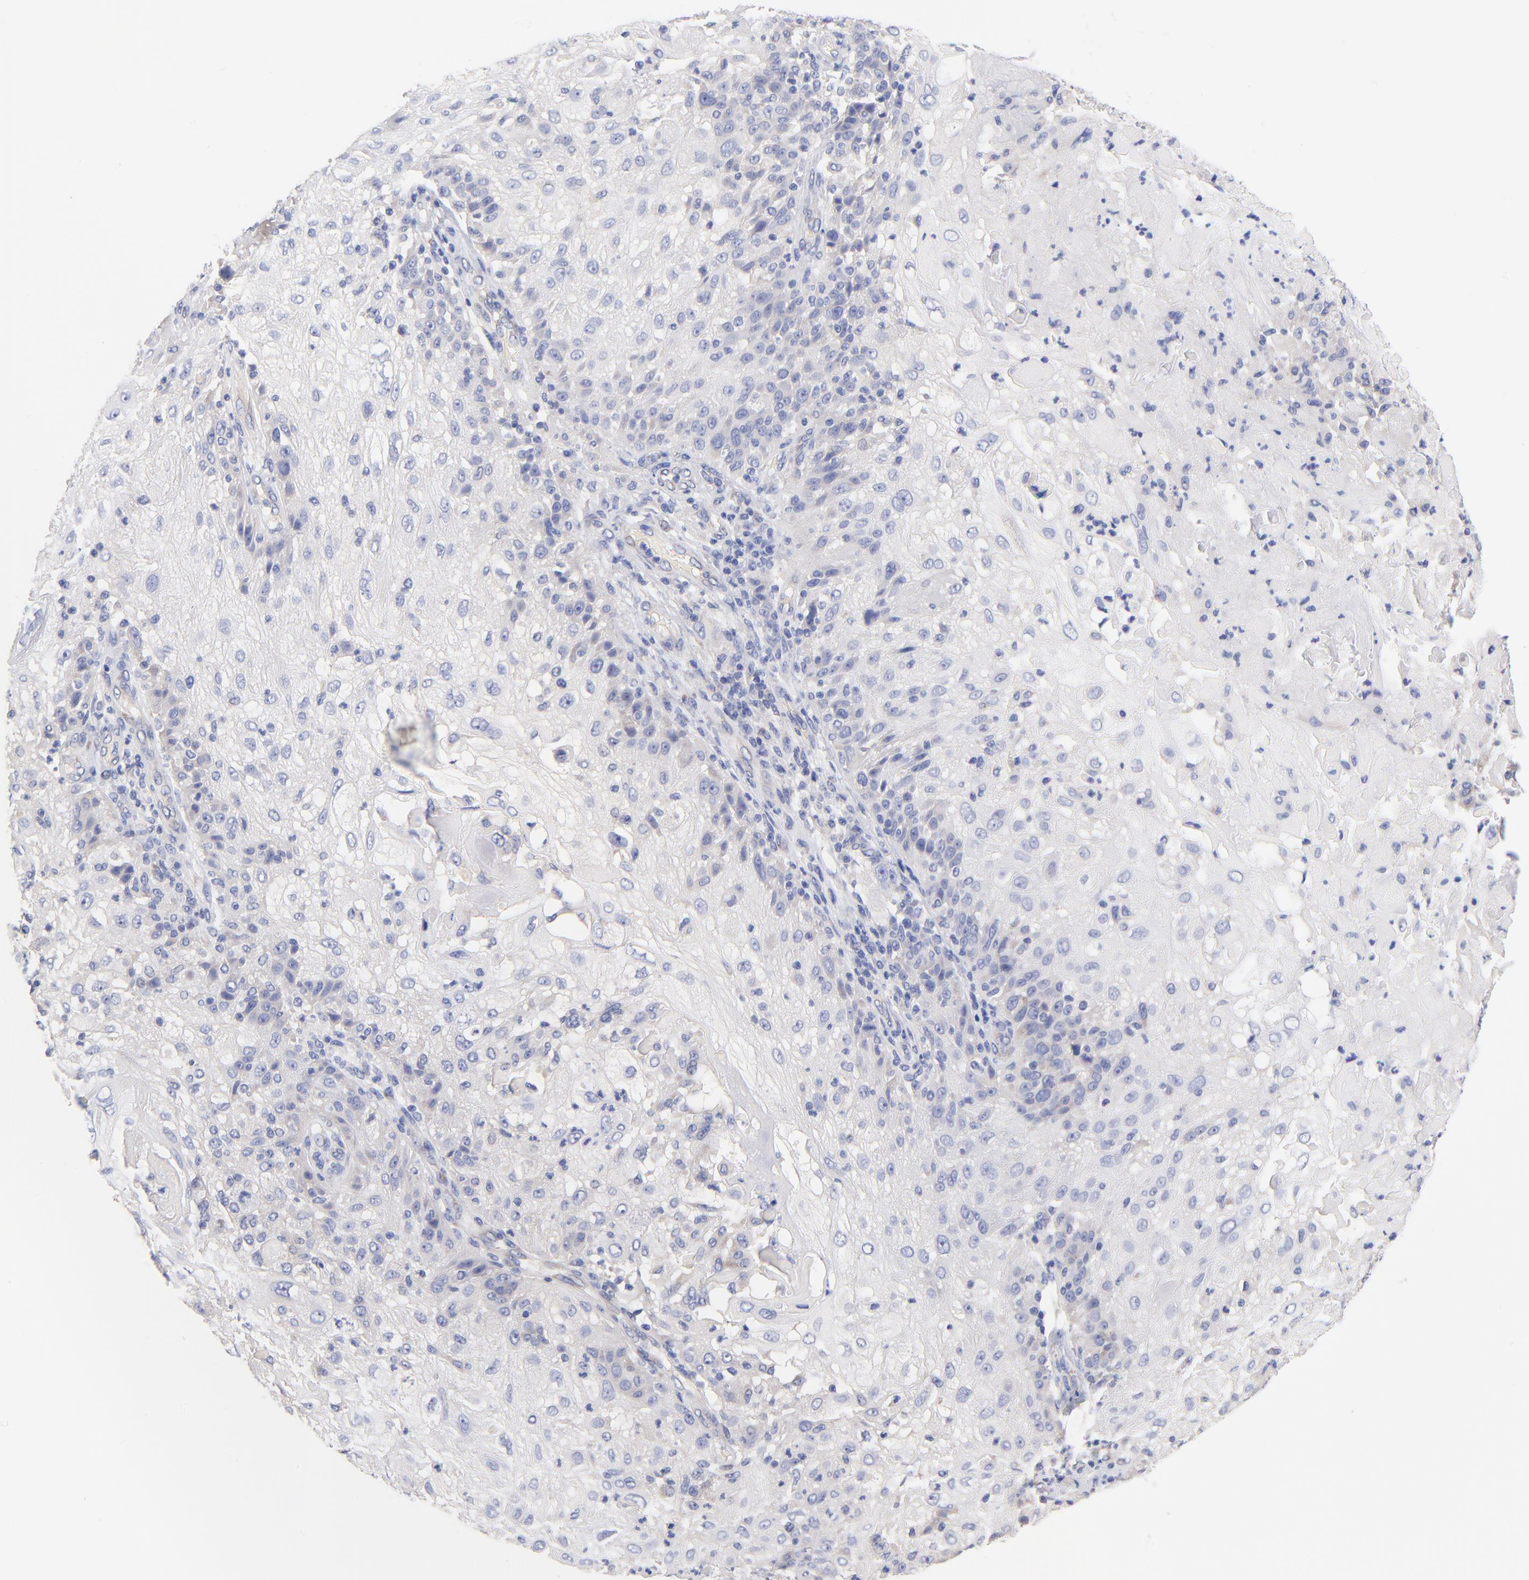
{"staining": {"intensity": "negative", "quantity": "none", "location": "none"}, "tissue": "skin cancer", "cell_type": "Tumor cells", "image_type": "cancer", "snomed": [{"axis": "morphology", "description": "Normal tissue, NOS"}, {"axis": "morphology", "description": "Squamous cell carcinoma, NOS"}, {"axis": "topography", "description": "Skin"}], "caption": "Immunohistochemistry (IHC) photomicrograph of skin cancer stained for a protein (brown), which reveals no staining in tumor cells.", "gene": "TNFRSF13C", "patient": {"sex": "female", "age": 83}}